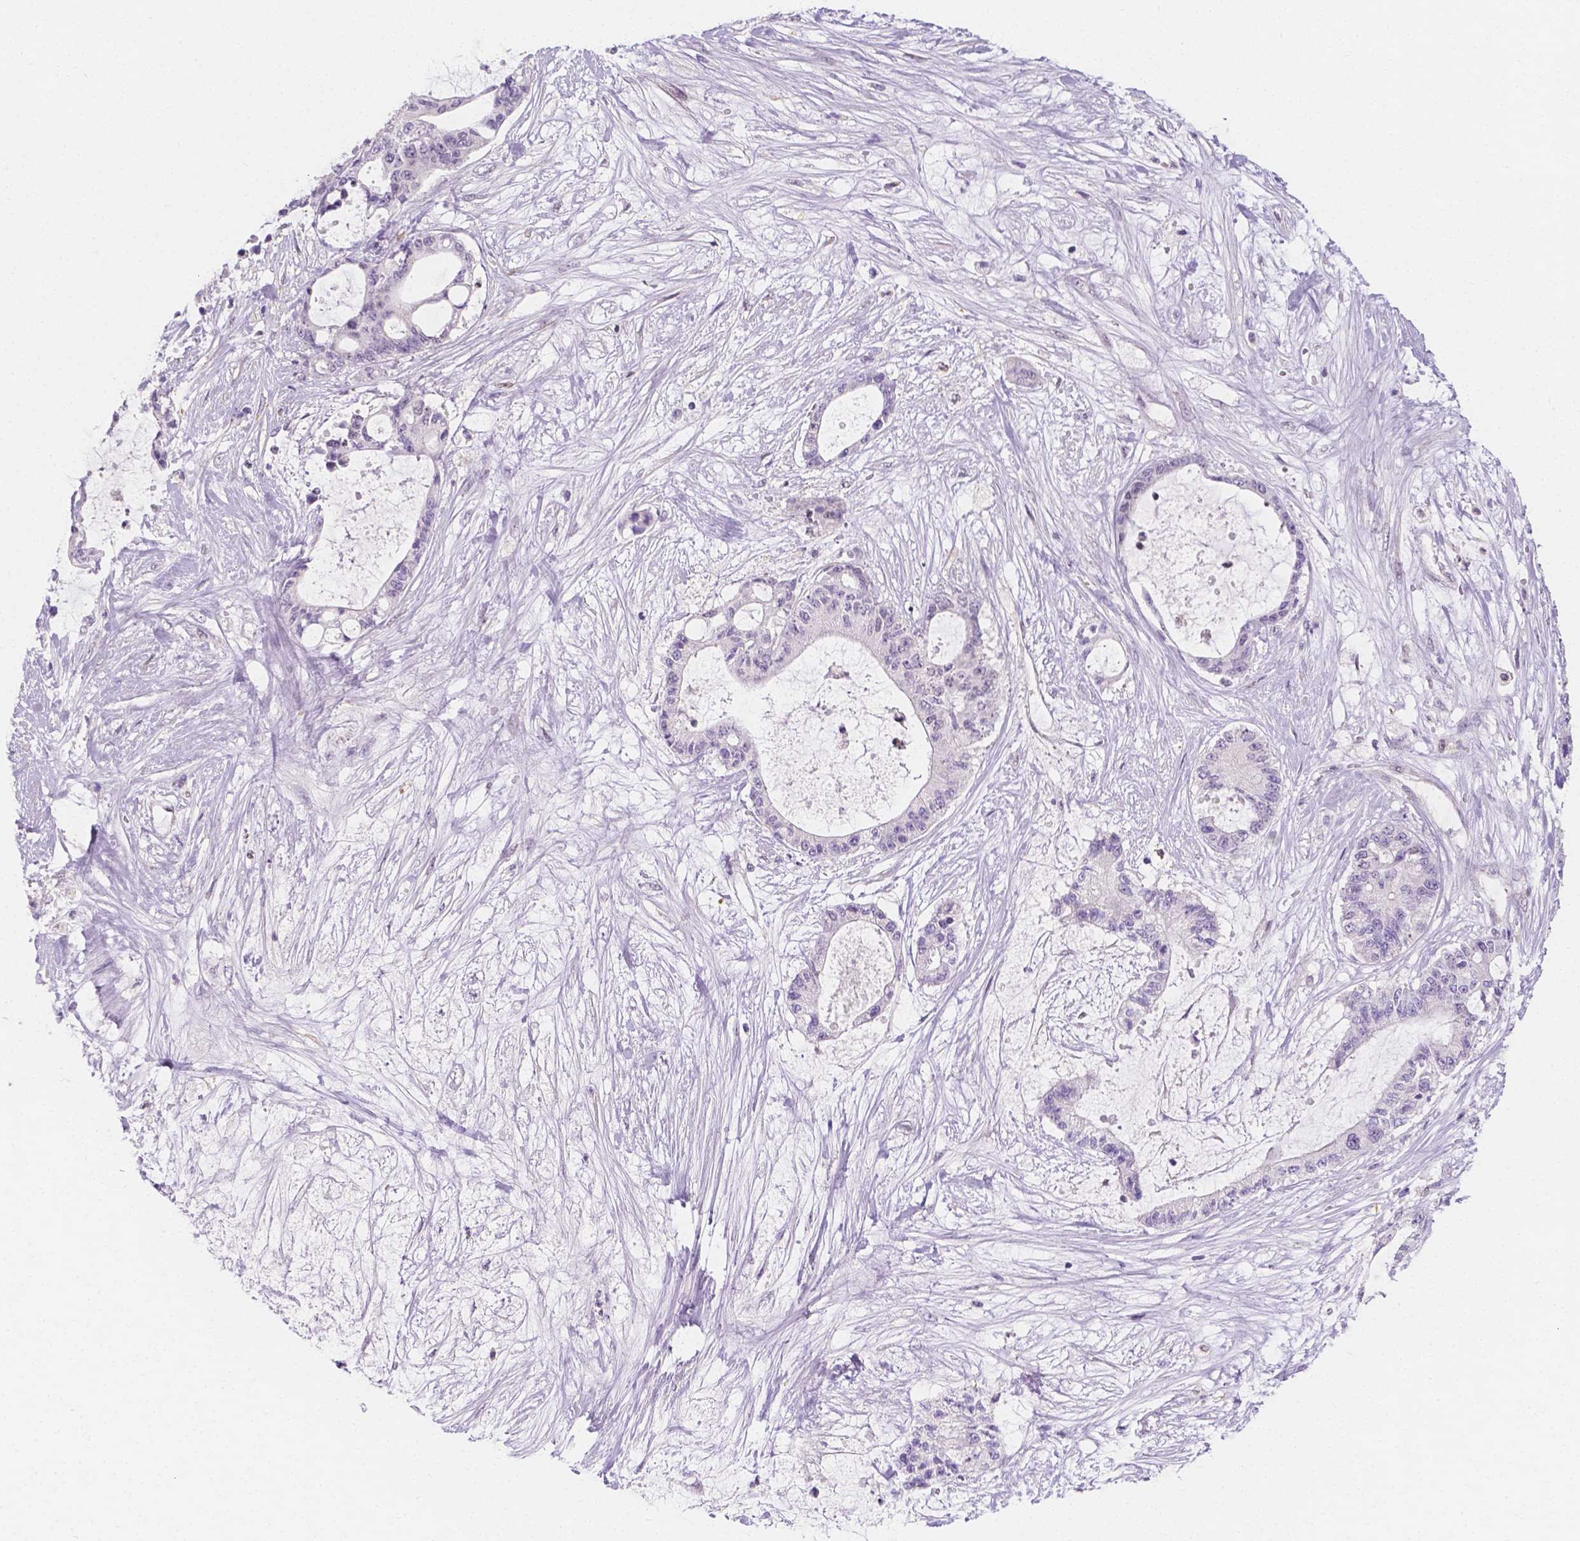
{"staining": {"intensity": "negative", "quantity": "none", "location": "none"}, "tissue": "liver cancer", "cell_type": "Tumor cells", "image_type": "cancer", "snomed": [{"axis": "morphology", "description": "Normal tissue, NOS"}, {"axis": "morphology", "description": "Cholangiocarcinoma"}, {"axis": "topography", "description": "Liver"}, {"axis": "topography", "description": "Peripheral nerve tissue"}], "caption": "DAB (3,3'-diaminobenzidine) immunohistochemical staining of human liver cancer (cholangiocarcinoma) demonstrates no significant positivity in tumor cells. Brightfield microscopy of immunohistochemistry (IHC) stained with DAB (3,3'-diaminobenzidine) (brown) and hematoxylin (blue), captured at high magnification.", "gene": "SGTB", "patient": {"sex": "female", "age": 73}}